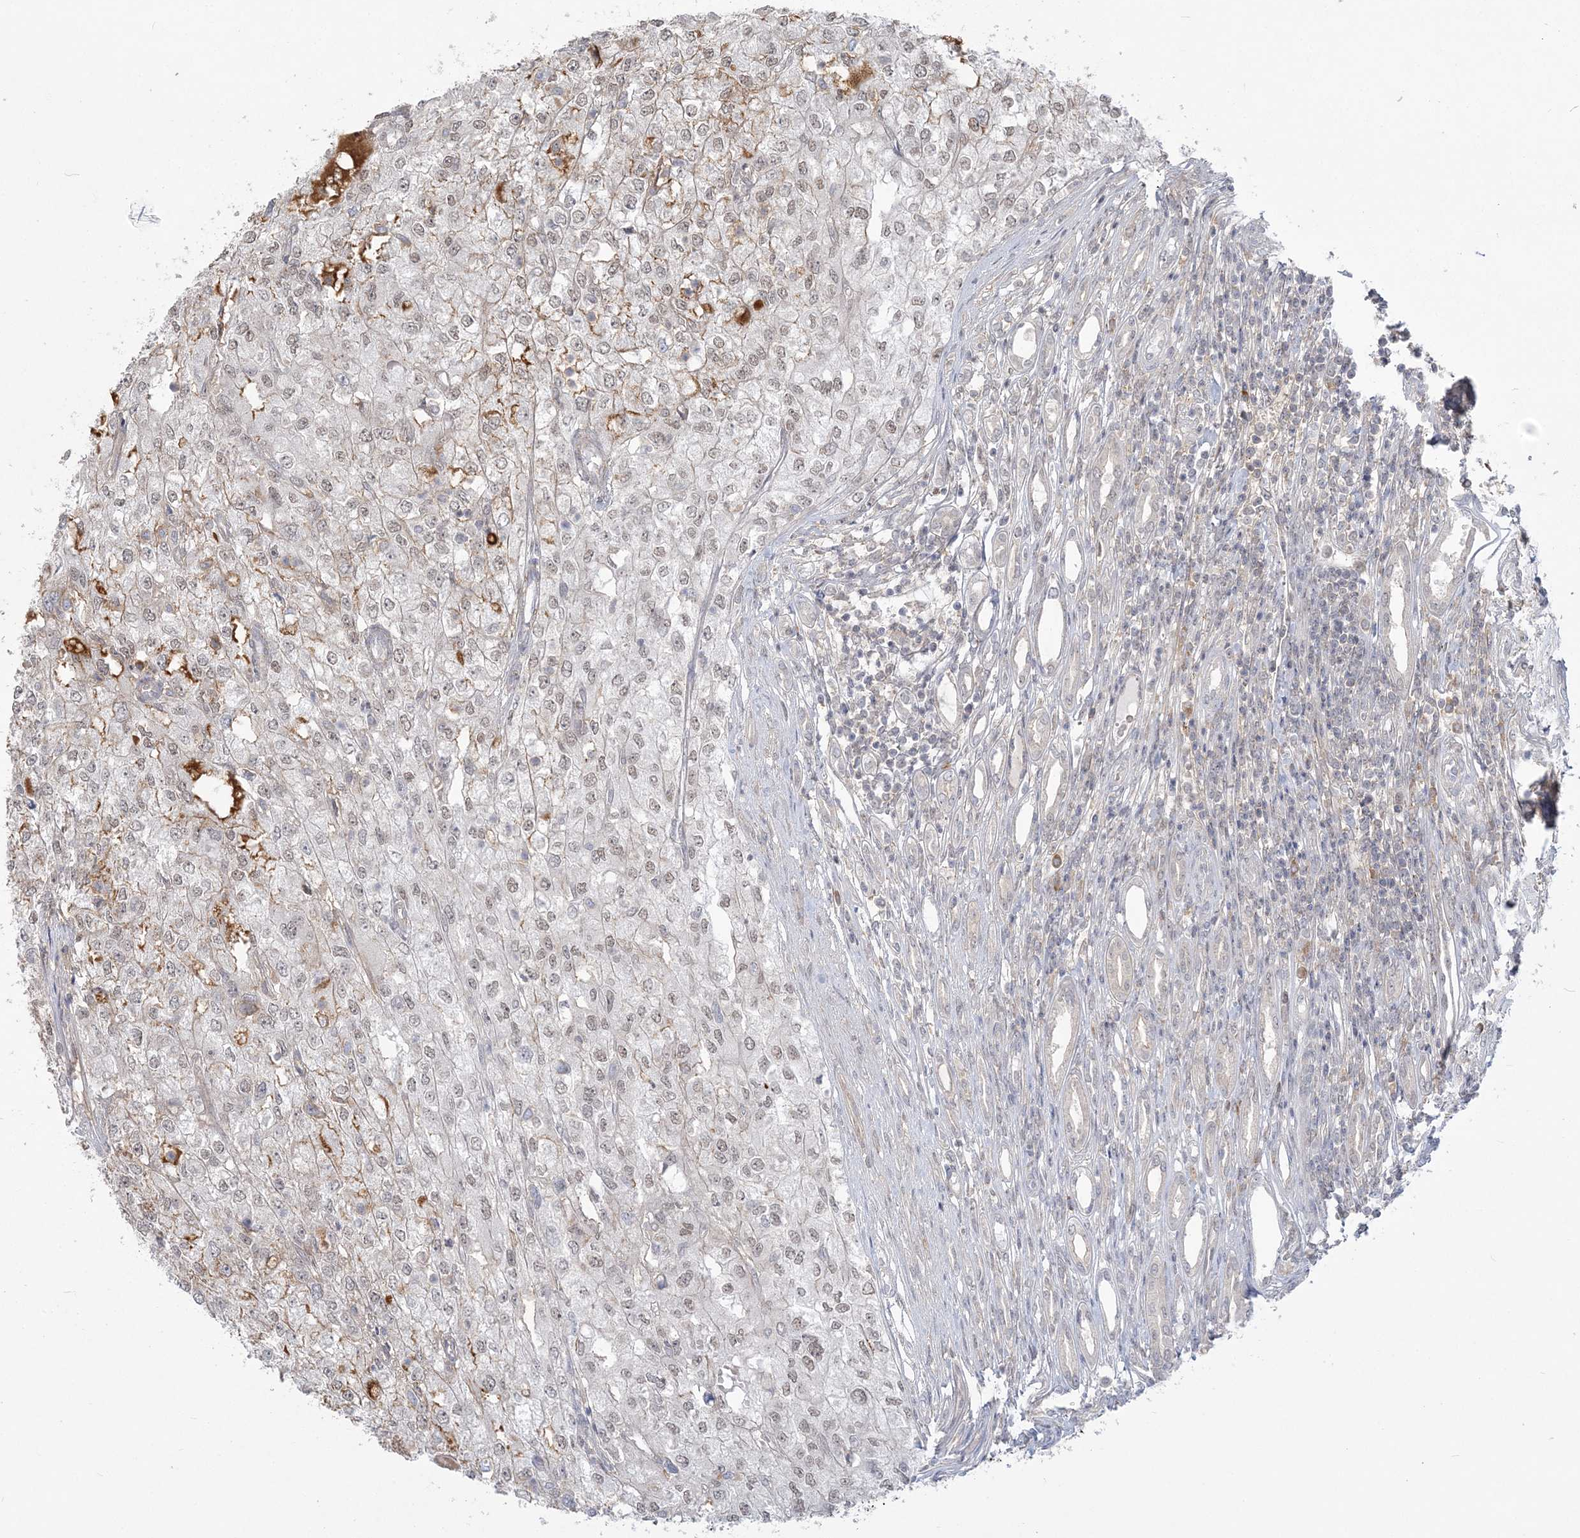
{"staining": {"intensity": "weak", "quantity": "25%-75%", "location": "cytoplasmic/membranous,nuclear"}, "tissue": "renal cancer", "cell_type": "Tumor cells", "image_type": "cancer", "snomed": [{"axis": "morphology", "description": "Adenocarcinoma, NOS"}, {"axis": "topography", "description": "Kidney"}], "caption": "Protein staining by IHC displays weak cytoplasmic/membranous and nuclear expression in about 25%-75% of tumor cells in renal adenocarcinoma.", "gene": "ANKS1A", "patient": {"sex": "female", "age": 54}}